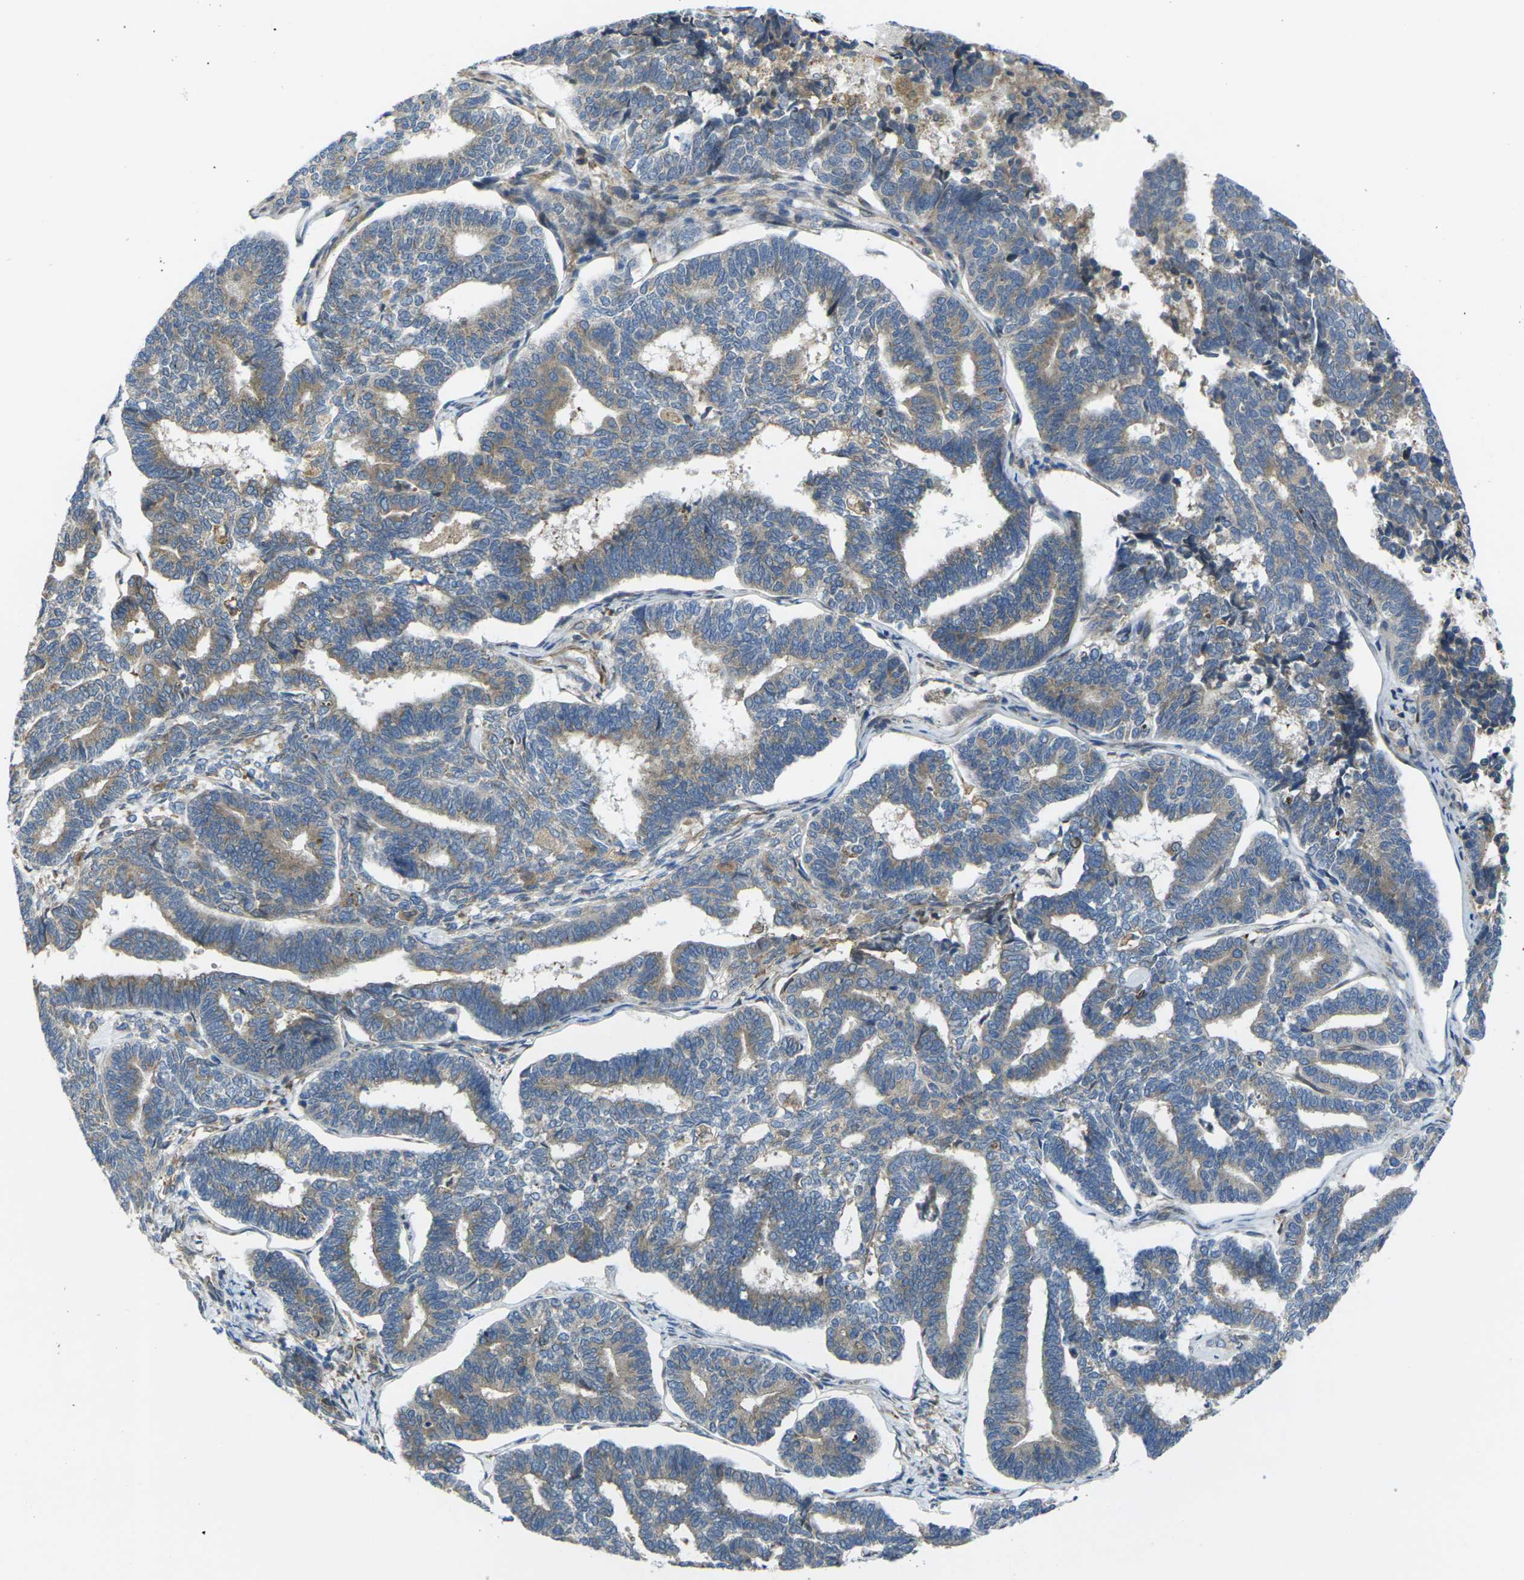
{"staining": {"intensity": "weak", "quantity": ">75%", "location": "cytoplasmic/membranous"}, "tissue": "endometrial cancer", "cell_type": "Tumor cells", "image_type": "cancer", "snomed": [{"axis": "morphology", "description": "Adenocarcinoma, NOS"}, {"axis": "topography", "description": "Endometrium"}], "caption": "Immunohistochemical staining of endometrial cancer (adenocarcinoma) shows low levels of weak cytoplasmic/membranous protein expression in about >75% of tumor cells. (DAB IHC with brightfield microscopy, high magnification).", "gene": "FZD1", "patient": {"sex": "female", "age": 70}}